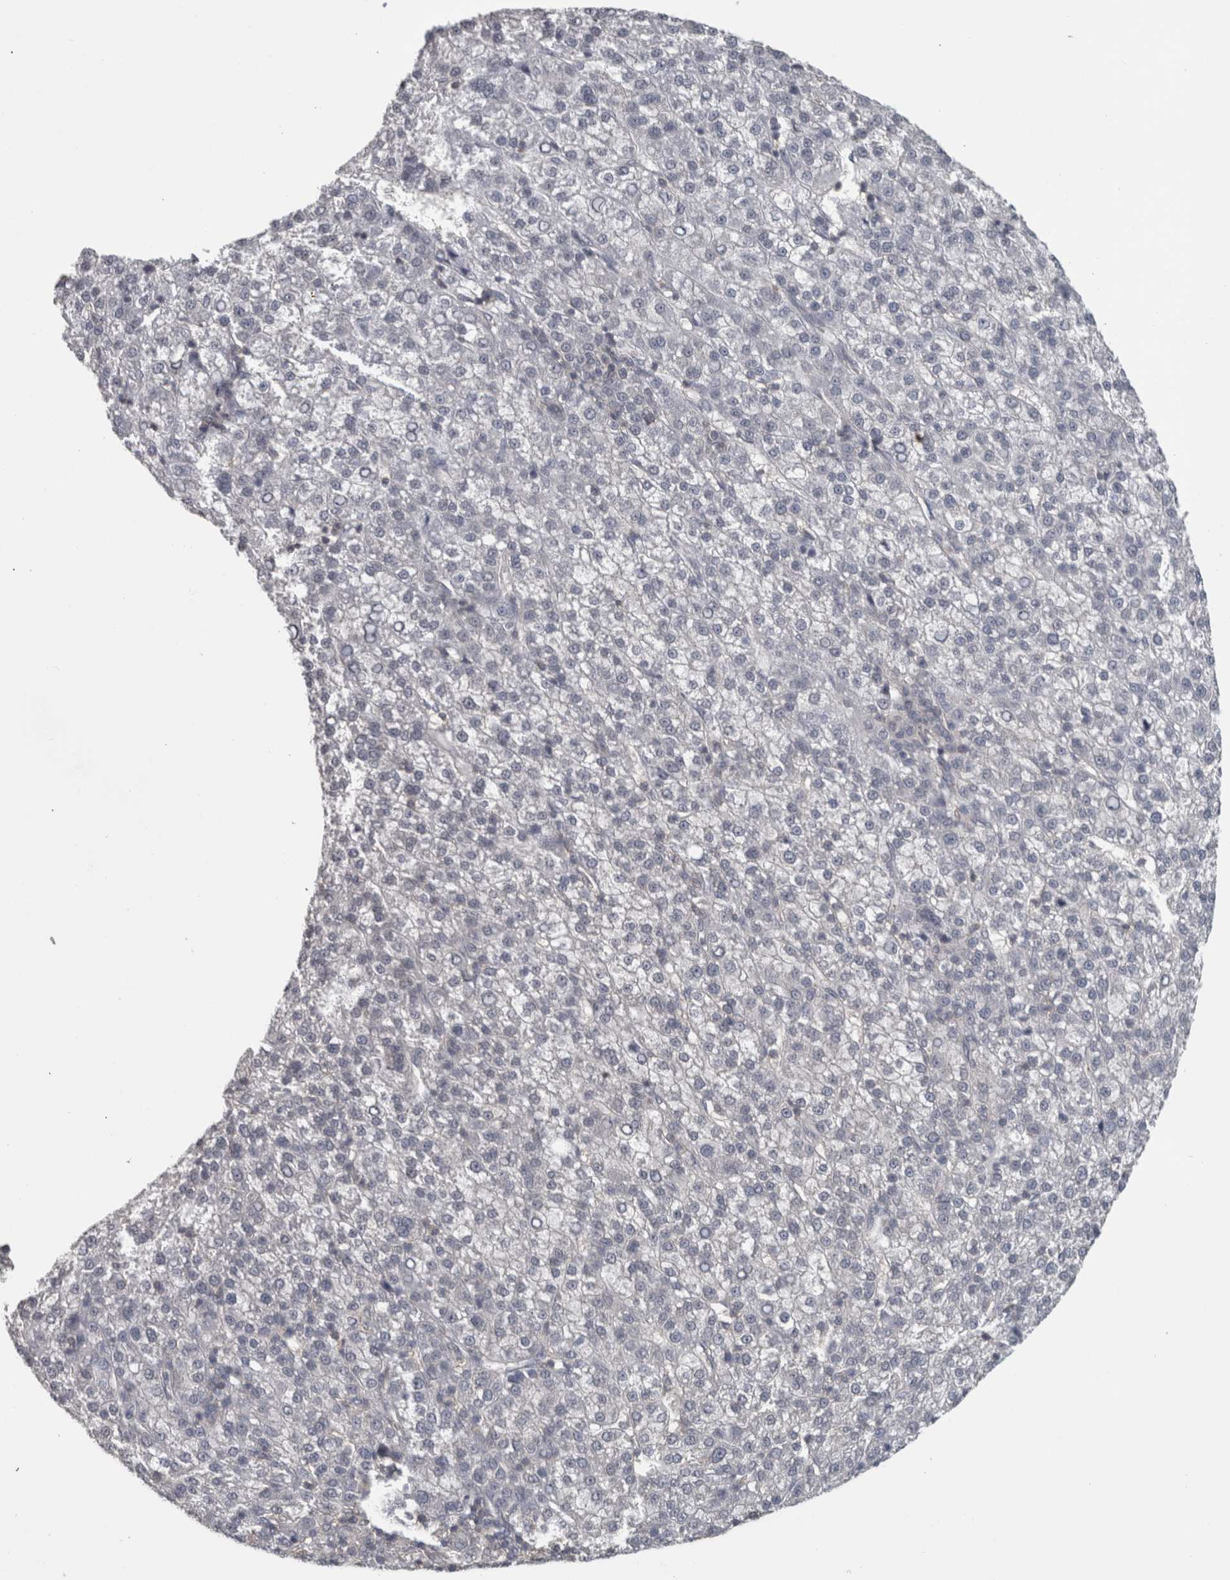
{"staining": {"intensity": "negative", "quantity": "none", "location": "none"}, "tissue": "liver cancer", "cell_type": "Tumor cells", "image_type": "cancer", "snomed": [{"axis": "morphology", "description": "Carcinoma, Hepatocellular, NOS"}, {"axis": "topography", "description": "Liver"}], "caption": "This is a image of immunohistochemistry staining of liver cancer (hepatocellular carcinoma), which shows no staining in tumor cells.", "gene": "ATXN2", "patient": {"sex": "female", "age": 58}}